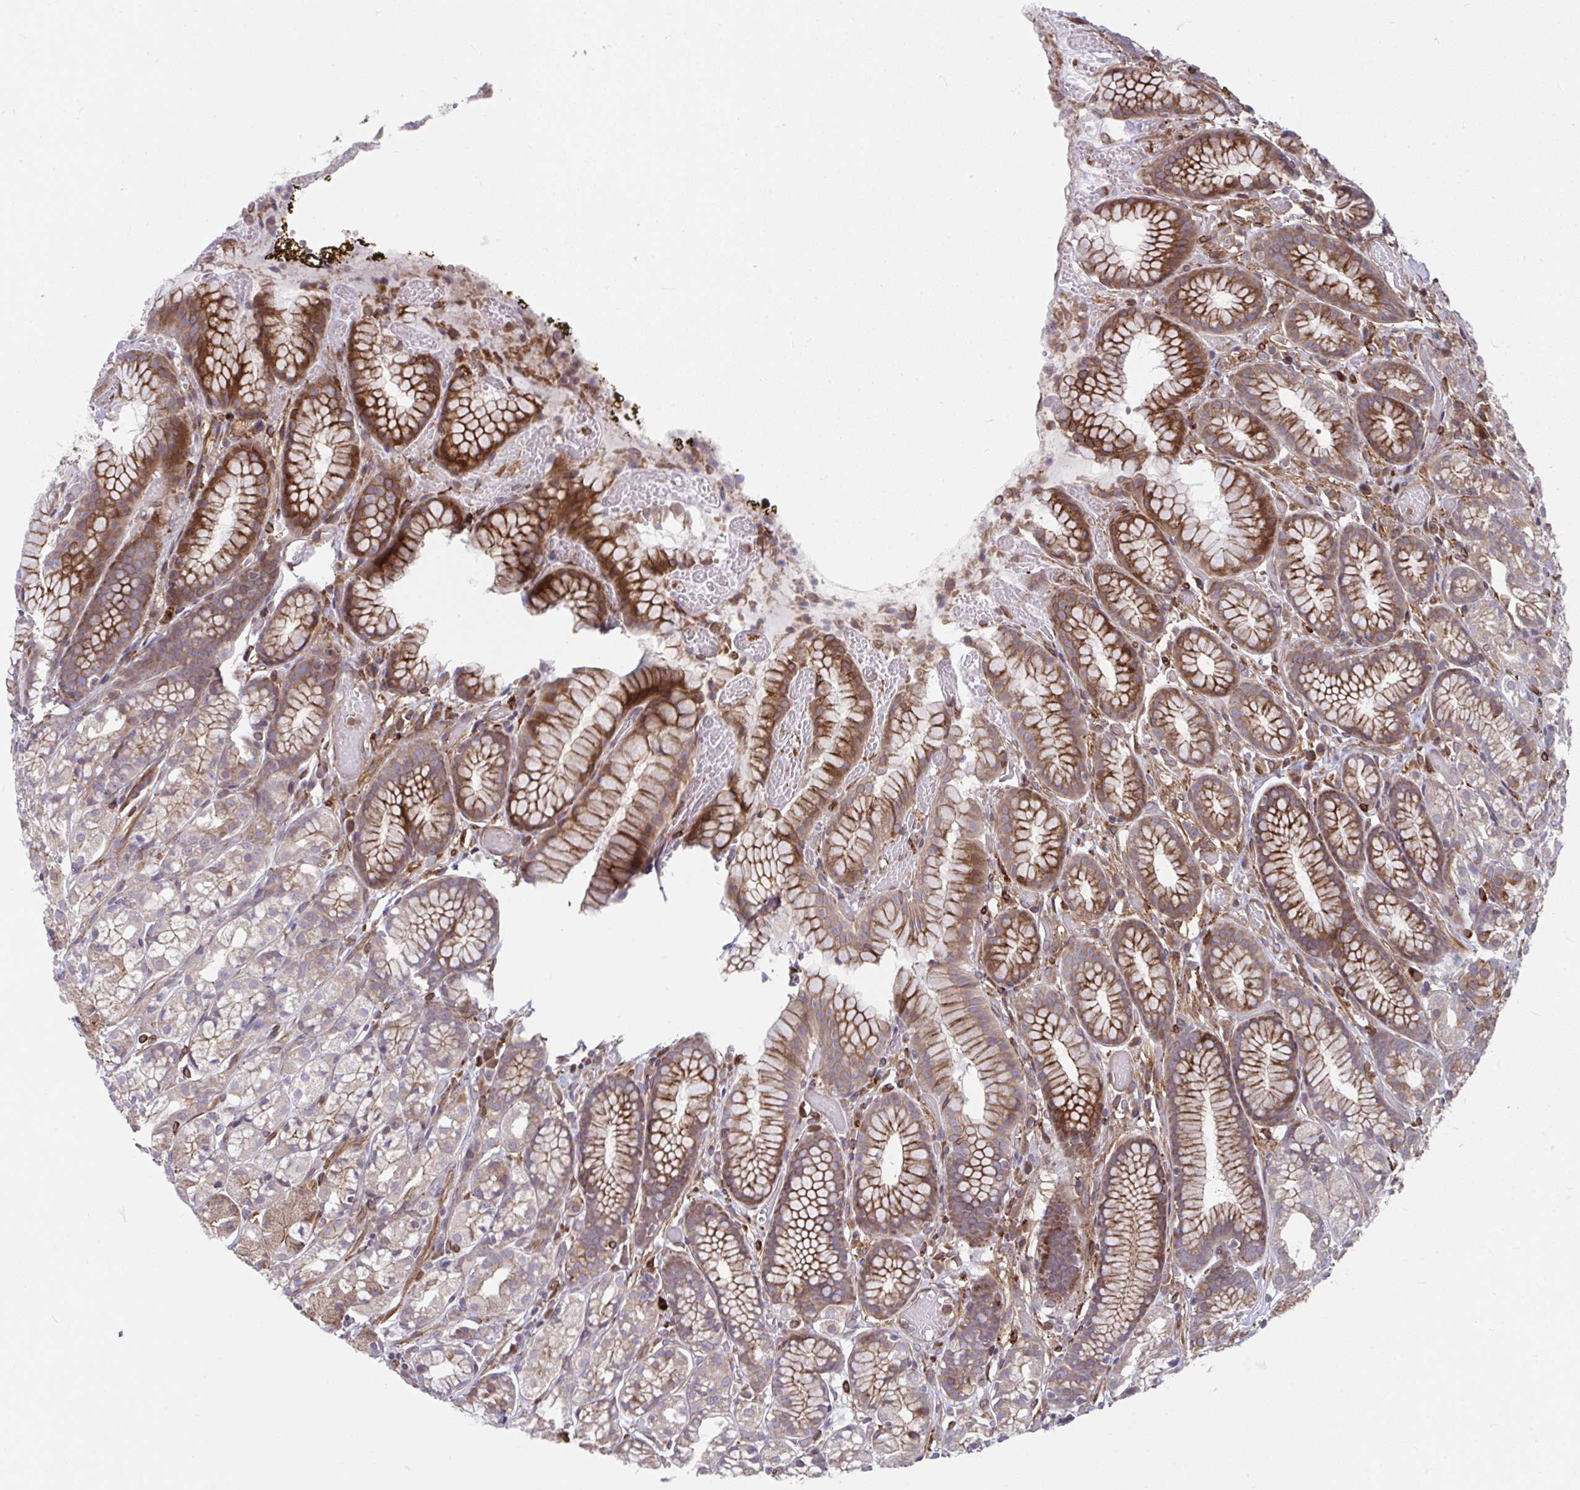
{"staining": {"intensity": "moderate", "quantity": "25%-75%", "location": "cytoplasmic/membranous"}, "tissue": "stomach", "cell_type": "Glandular cells", "image_type": "normal", "snomed": [{"axis": "morphology", "description": "Normal tissue, NOS"}, {"axis": "topography", "description": "Smooth muscle"}, {"axis": "topography", "description": "Stomach"}], "caption": "About 25%-75% of glandular cells in benign human stomach demonstrate moderate cytoplasmic/membranous protein staining as visualized by brown immunohistochemical staining.", "gene": "STIM2", "patient": {"sex": "male", "age": 70}}